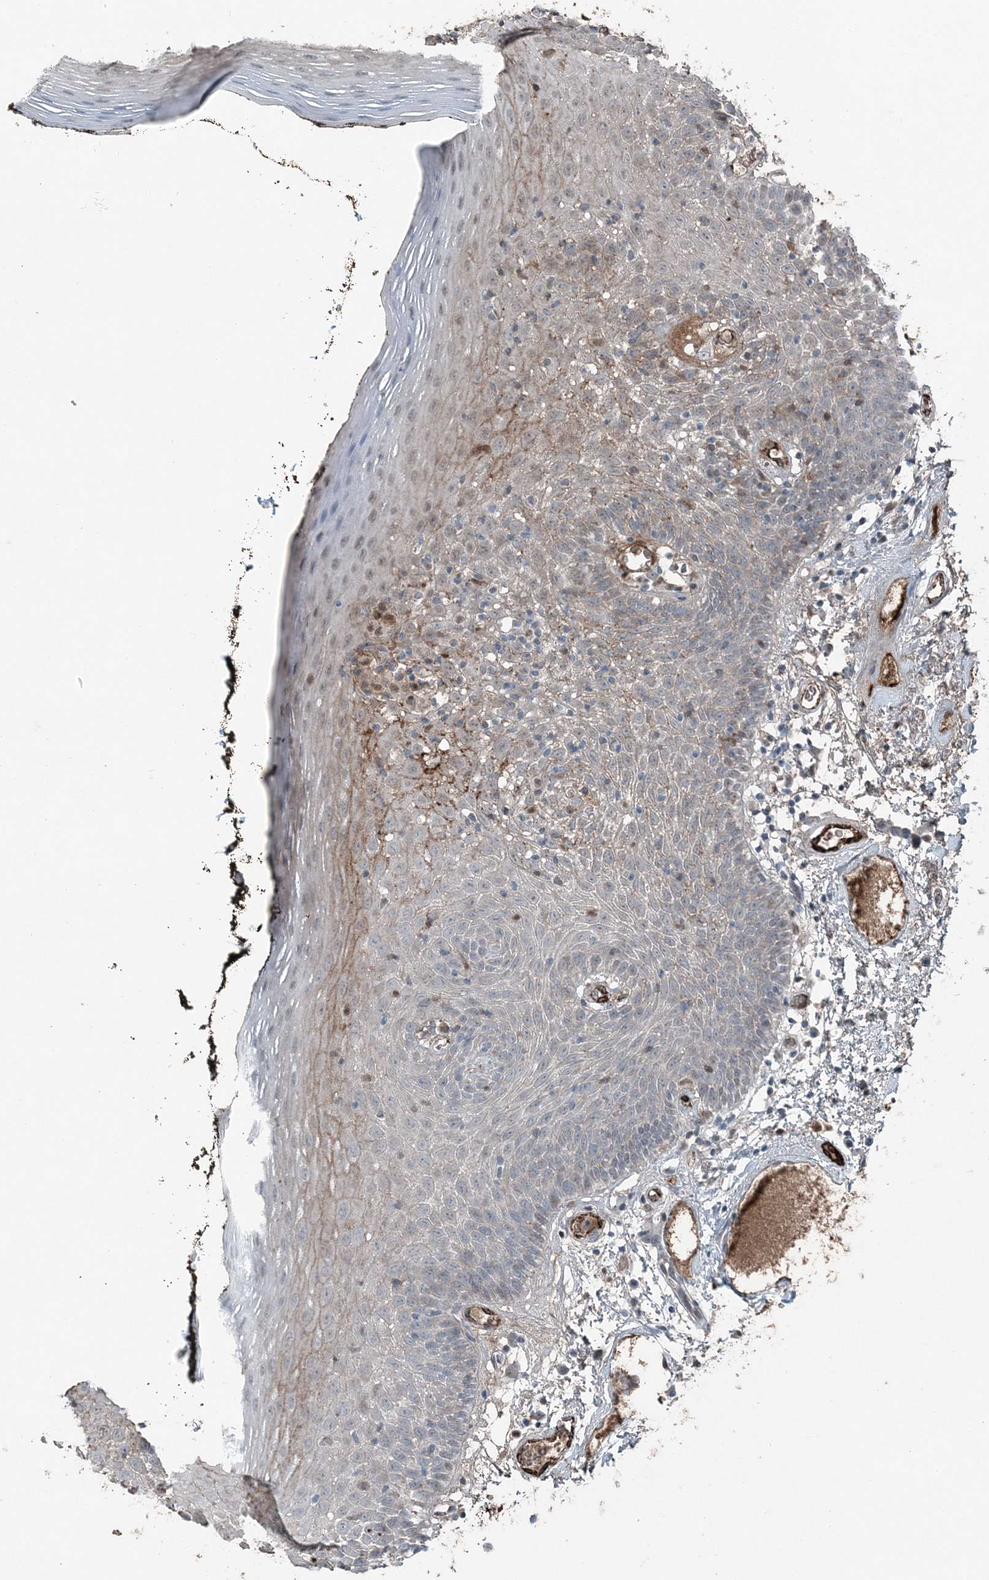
{"staining": {"intensity": "weak", "quantity": "<25%", "location": "cytoplasmic/membranous,nuclear"}, "tissue": "oral mucosa", "cell_type": "Squamous epithelial cells", "image_type": "normal", "snomed": [{"axis": "morphology", "description": "Normal tissue, NOS"}, {"axis": "topography", "description": "Oral tissue"}], "caption": "This is an IHC histopathology image of benign human oral mucosa. There is no expression in squamous epithelial cells.", "gene": "ELOVL7", "patient": {"sex": "male", "age": 74}}